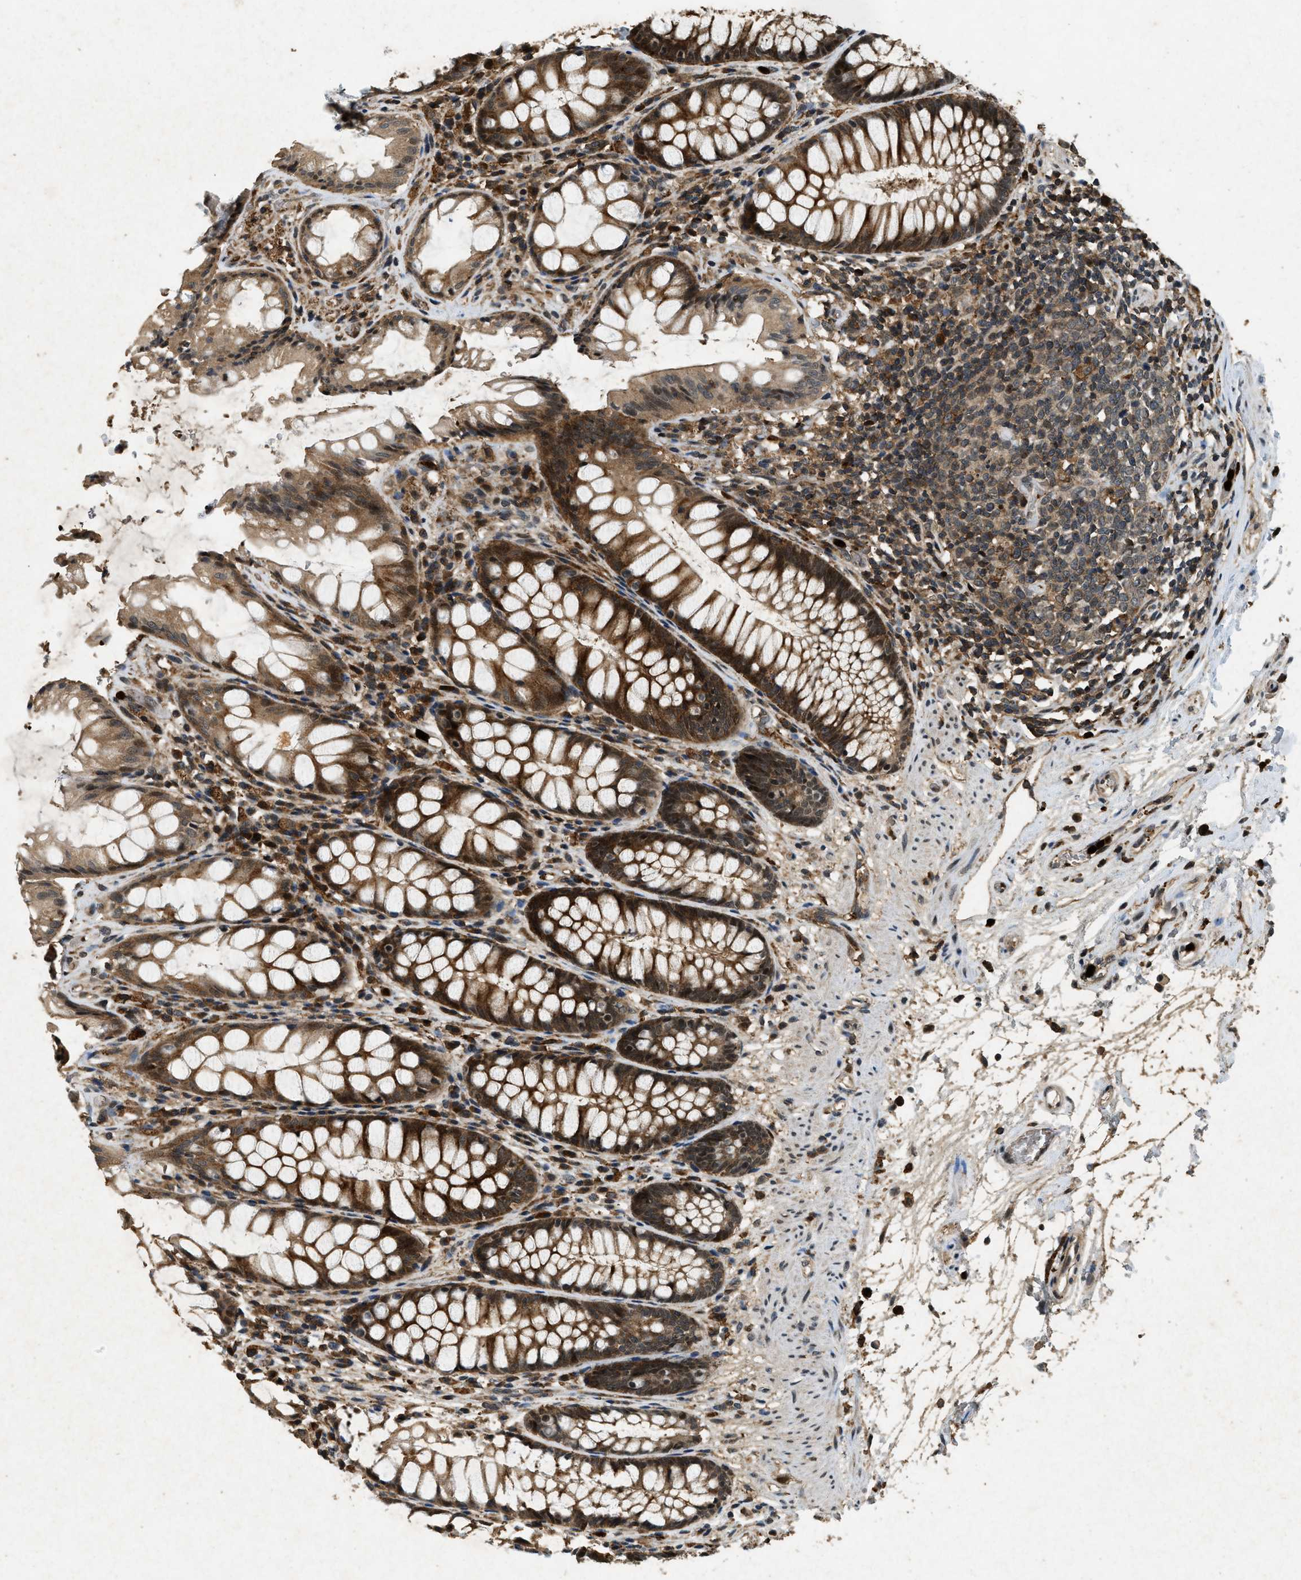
{"staining": {"intensity": "strong", "quantity": ">75%", "location": "cytoplasmic/membranous"}, "tissue": "rectum", "cell_type": "Glandular cells", "image_type": "normal", "snomed": [{"axis": "morphology", "description": "Normal tissue, NOS"}, {"axis": "topography", "description": "Rectum"}], "caption": "IHC of normal rectum shows high levels of strong cytoplasmic/membranous positivity in about >75% of glandular cells. (Brightfield microscopy of DAB IHC at high magnification).", "gene": "RNF141", "patient": {"sex": "male", "age": 64}}